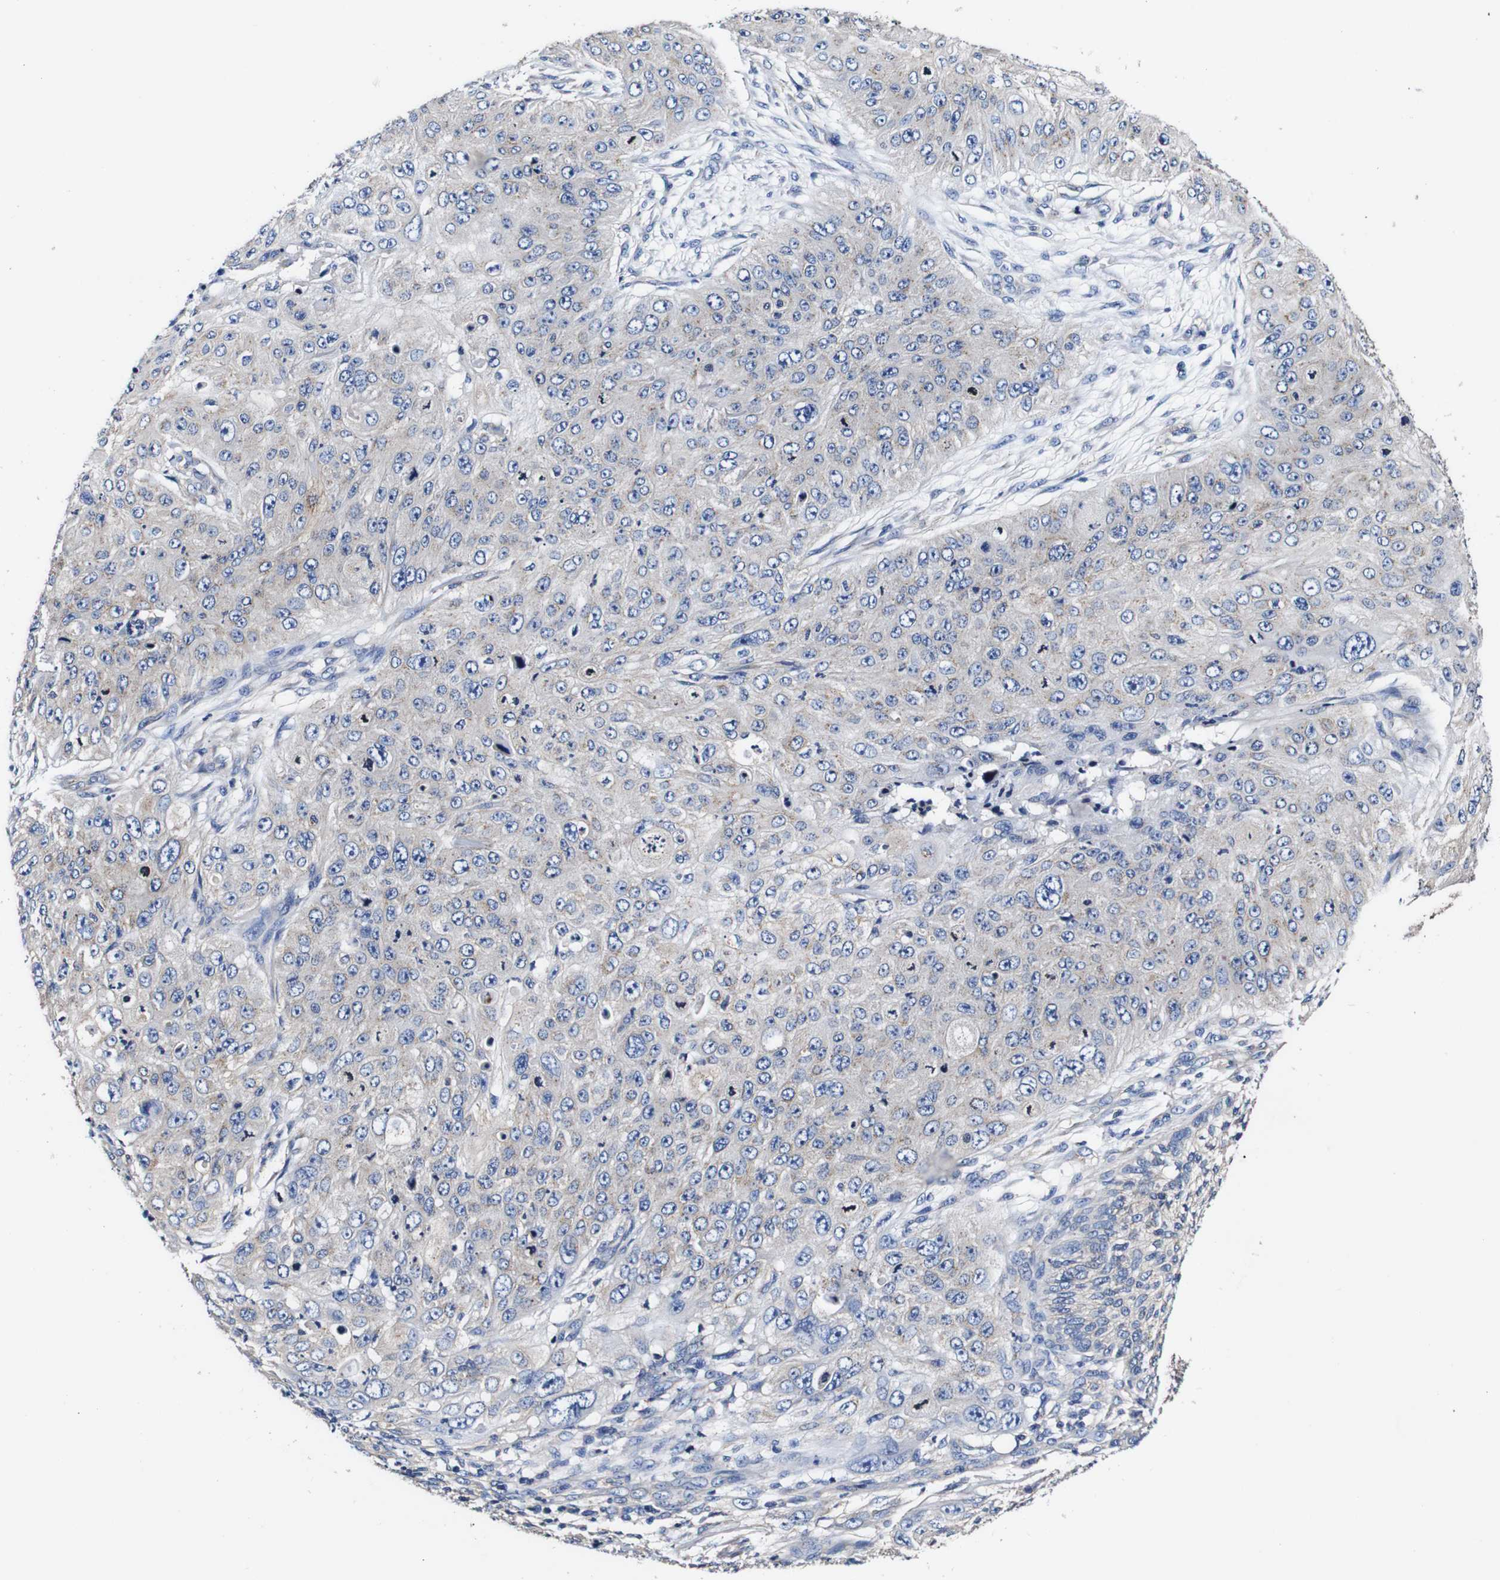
{"staining": {"intensity": "negative", "quantity": "none", "location": "none"}, "tissue": "skin cancer", "cell_type": "Tumor cells", "image_type": "cancer", "snomed": [{"axis": "morphology", "description": "Squamous cell carcinoma, NOS"}, {"axis": "topography", "description": "Skin"}], "caption": "DAB immunohistochemical staining of skin squamous cell carcinoma demonstrates no significant staining in tumor cells. Brightfield microscopy of IHC stained with DAB (3,3'-diaminobenzidine) (brown) and hematoxylin (blue), captured at high magnification.", "gene": "PDCD6IP", "patient": {"sex": "female", "age": 80}}